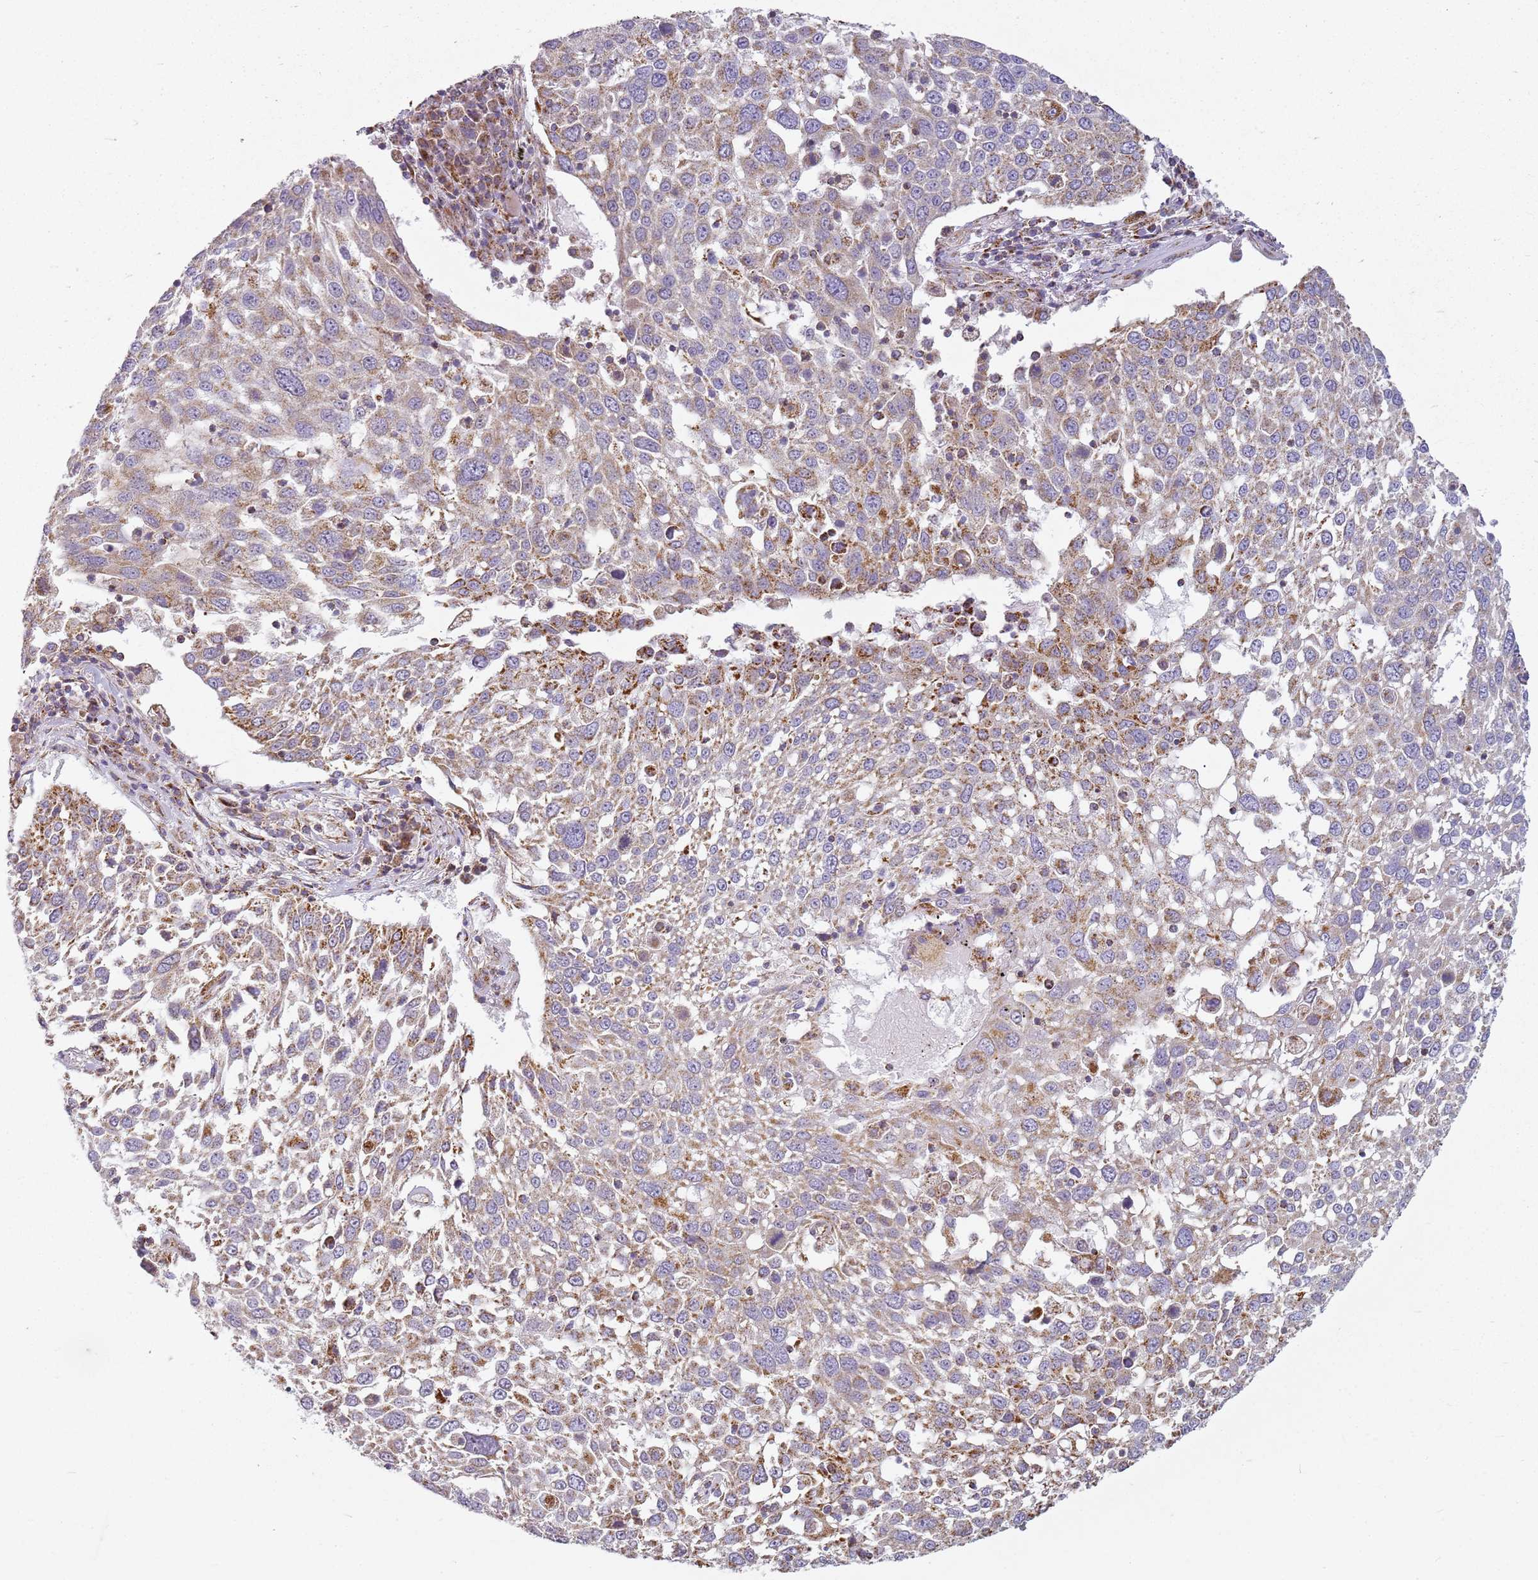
{"staining": {"intensity": "weak", "quantity": "25%-75%", "location": "cytoplasmic/membranous"}, "tissue": "lung cancer", "cell_type": "Tumor cells", "image_type": "cancer", "snomed": [{"axis": "morphology", "description": "Squamous cell carcinoma, NOS"}, {"axis": "topography", "description": "Lung"}], "caption": "Immunohistochemistry (IHC) of human lung cancer displays low levels of weak cytoplasmic/membranous positivity in about 25%-75% of tumor cells. (Stains: DAB (3,3'-diaminobenzidine) in brown, nuclei in blue, Microscopy: brightfield microscopy at high magnification).", "gene": "TMEM200C", "patient": {"sex": "male", "age": 65}}